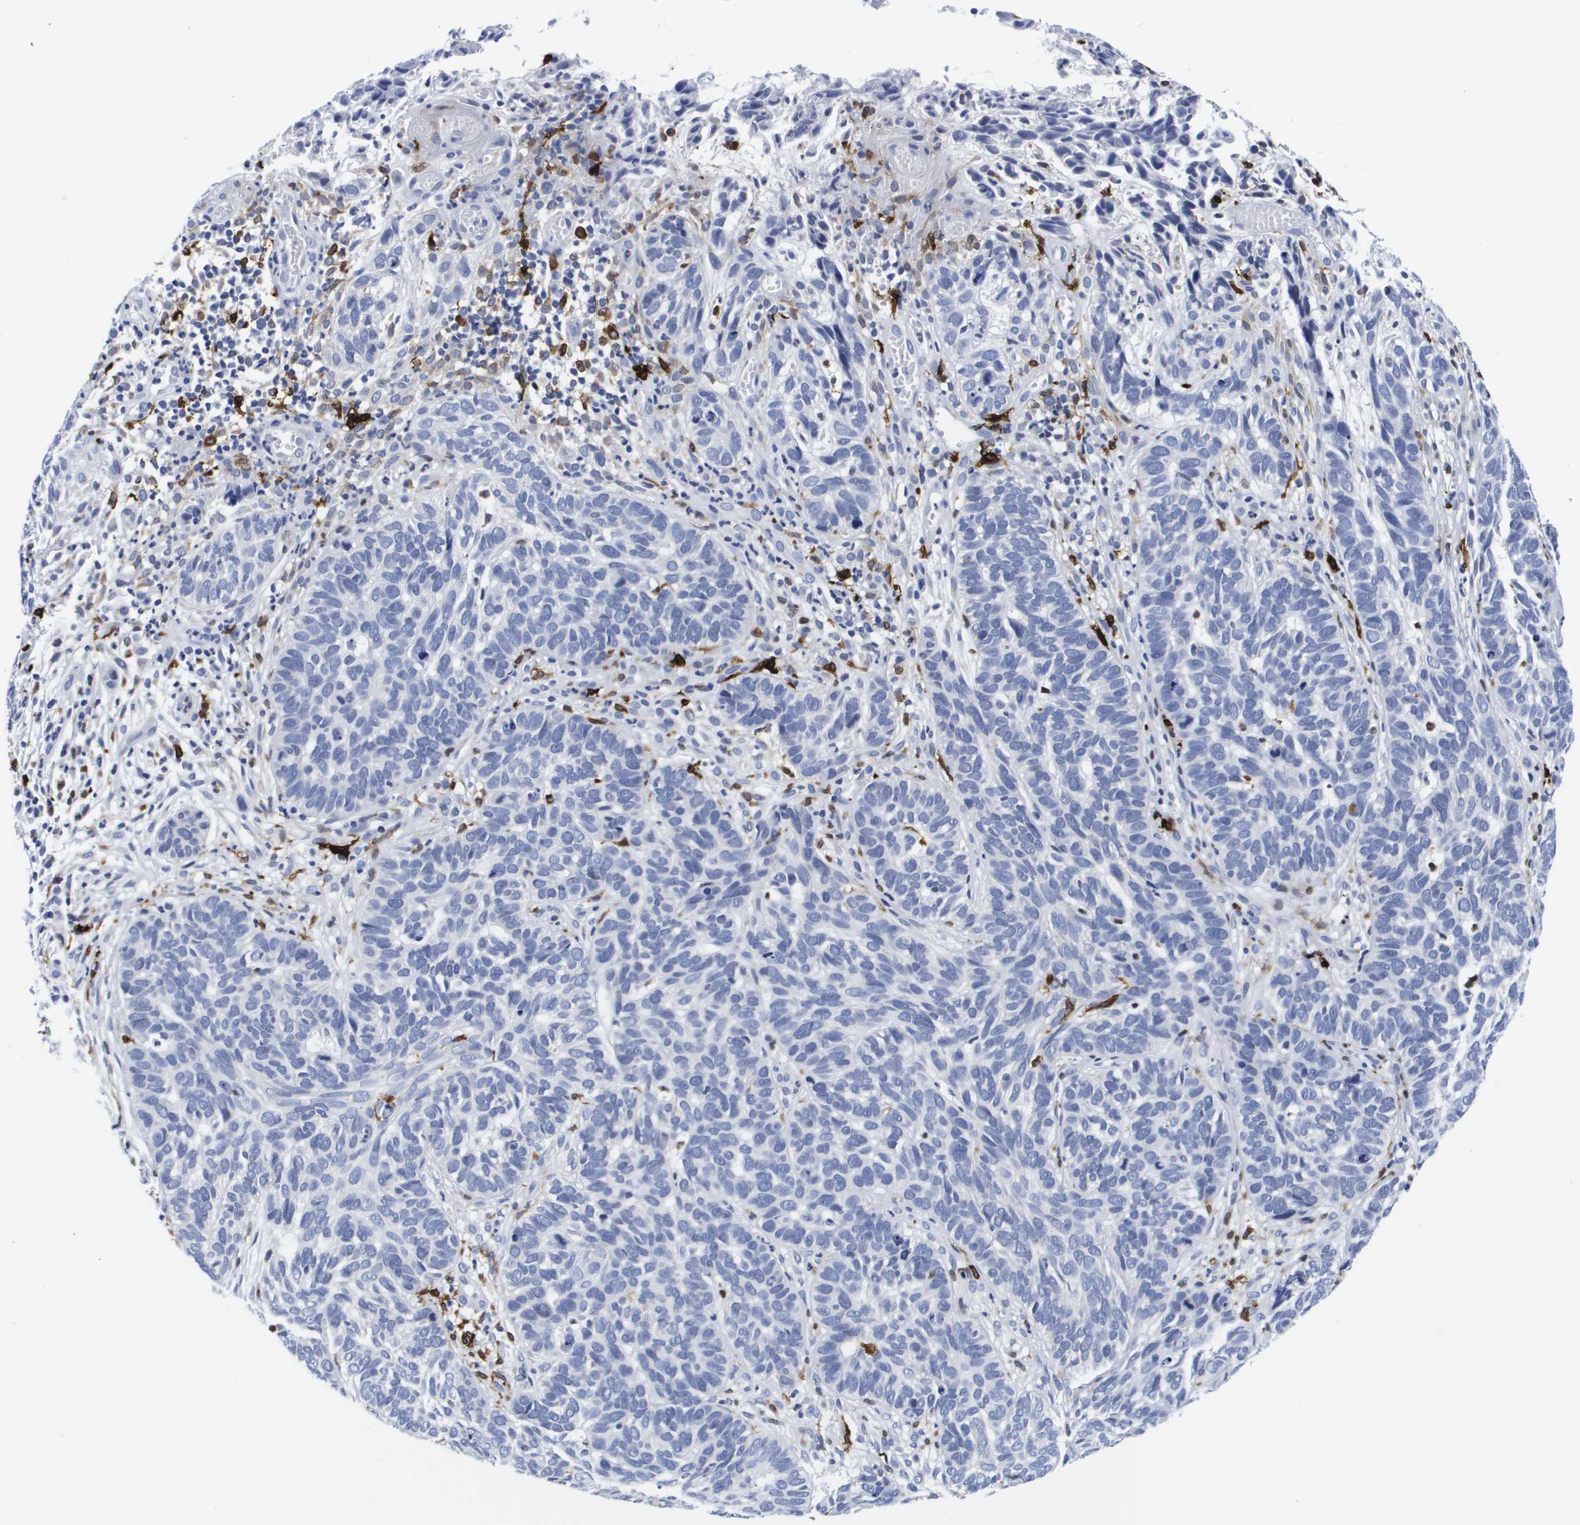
{"staining": {"intensity": "negative", "quantity": "none", "location": "none"}, "tissue": "skin cancer", "cell_type": "Tumor cells", "image_type": "cancer", "snomed": [{"axis": "morphology", "description": "Basal cell carcinoma"}, {"axis": "topography", "description": "Skin"}], "caption": "Skin cancer (basal cell carcinoma) stained for a protein using immunohistochemistry (IHC) demonstrates no positivity tumor cells.", "gene": "HMOX1", "patient": {"sex": "male", "age": 87}}